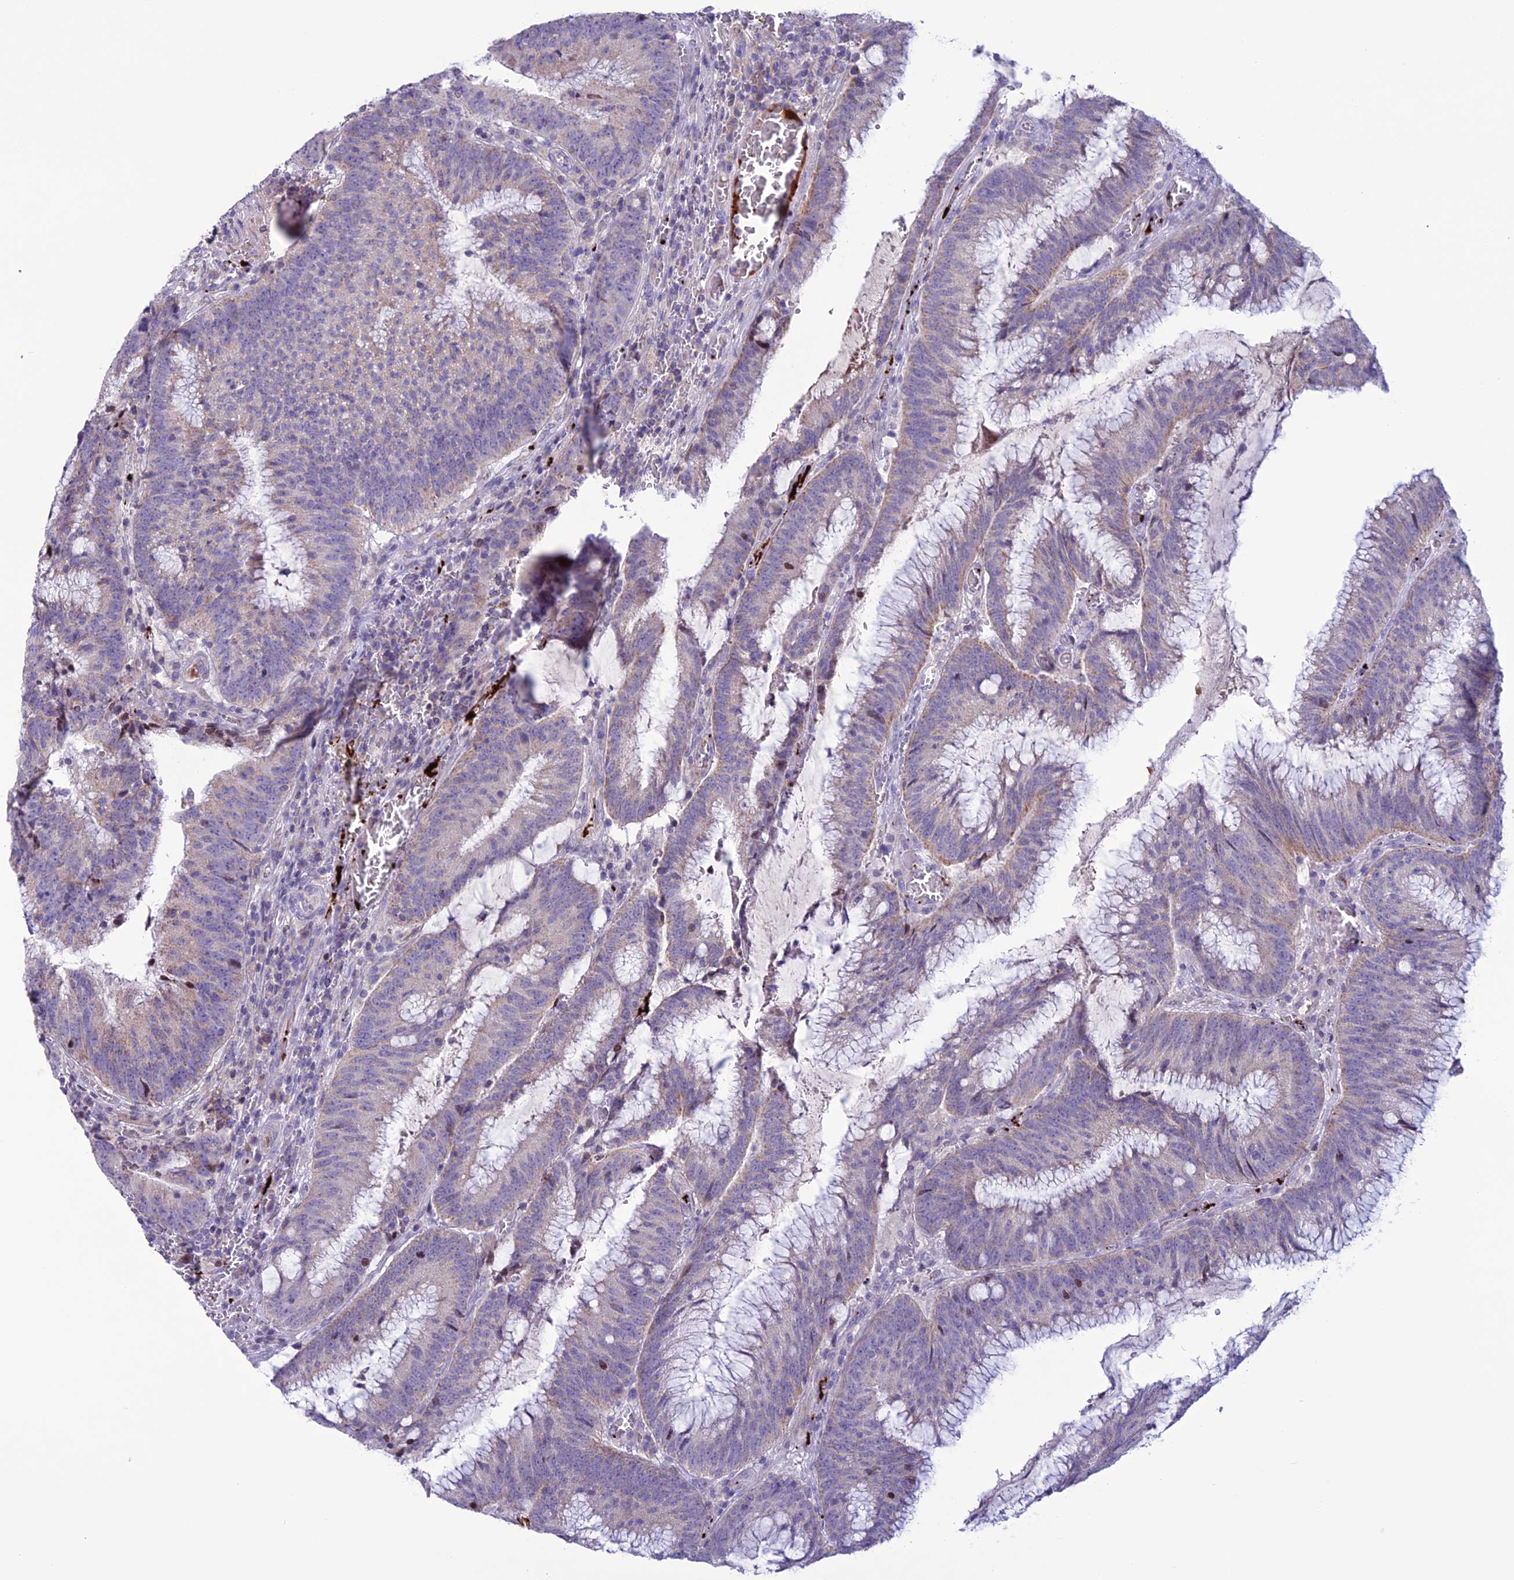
{"staining": {"intensity": "negative", "quantity": "none", "location": "none"}, "tissue": "colorectal cancer", "cell_type": "Tumor cells", "image_type": "cancer", "snomed": [{"axis": "morphology", "description": "Adenocarcinoma, NOS"}, {"axis": "topography", "description": "Rectum"}], "caption": "The immunohistochemistry (IHC) micrograph has no significant positivity in tumor cells of adenocarcinoma (colorectal) tissue.", "gene": "C21orf140", "patient": {"sex": "female", "age": 77}}